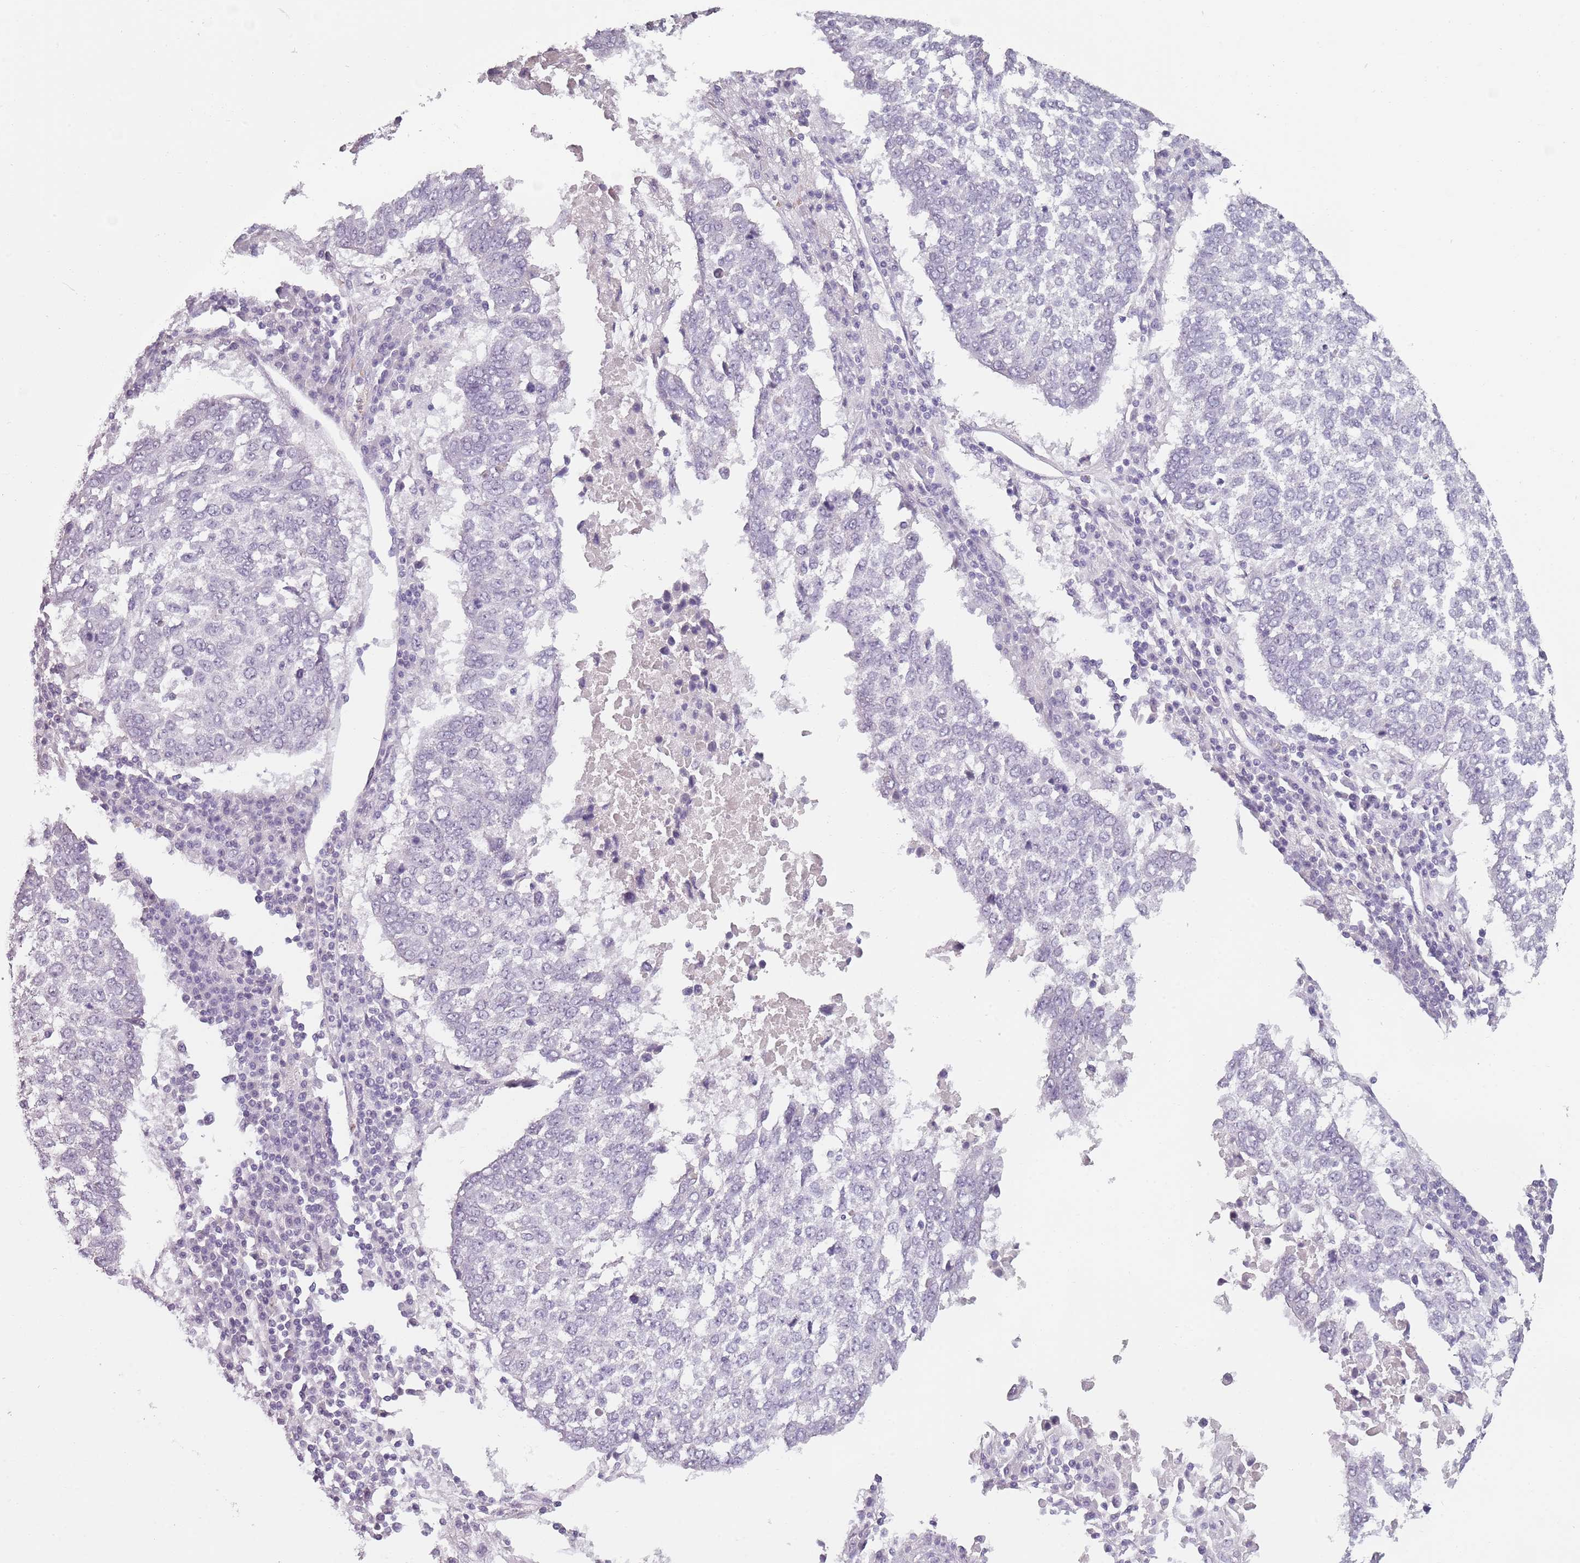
{"staining": {"intensity": "negative", "quantity": "none", "location": "none"}, "tissue": "lung cancer", "cell_type": "Tumor cells", "image_type": "cancer", "snomed": [{"axis": "morphology", "description": "Squamous cell carcinoma, NOS"}, {"axis": "topography", "description": "Lung"}], "caption": "DAB (3,3'-diaminobenzidine) immunohistochemical staining of squamous cell carcinoma (lung) displays no significant expression in tumor cells.", "gene": "PIEZO1", "patient": {"sex": "male", "age": 73}}